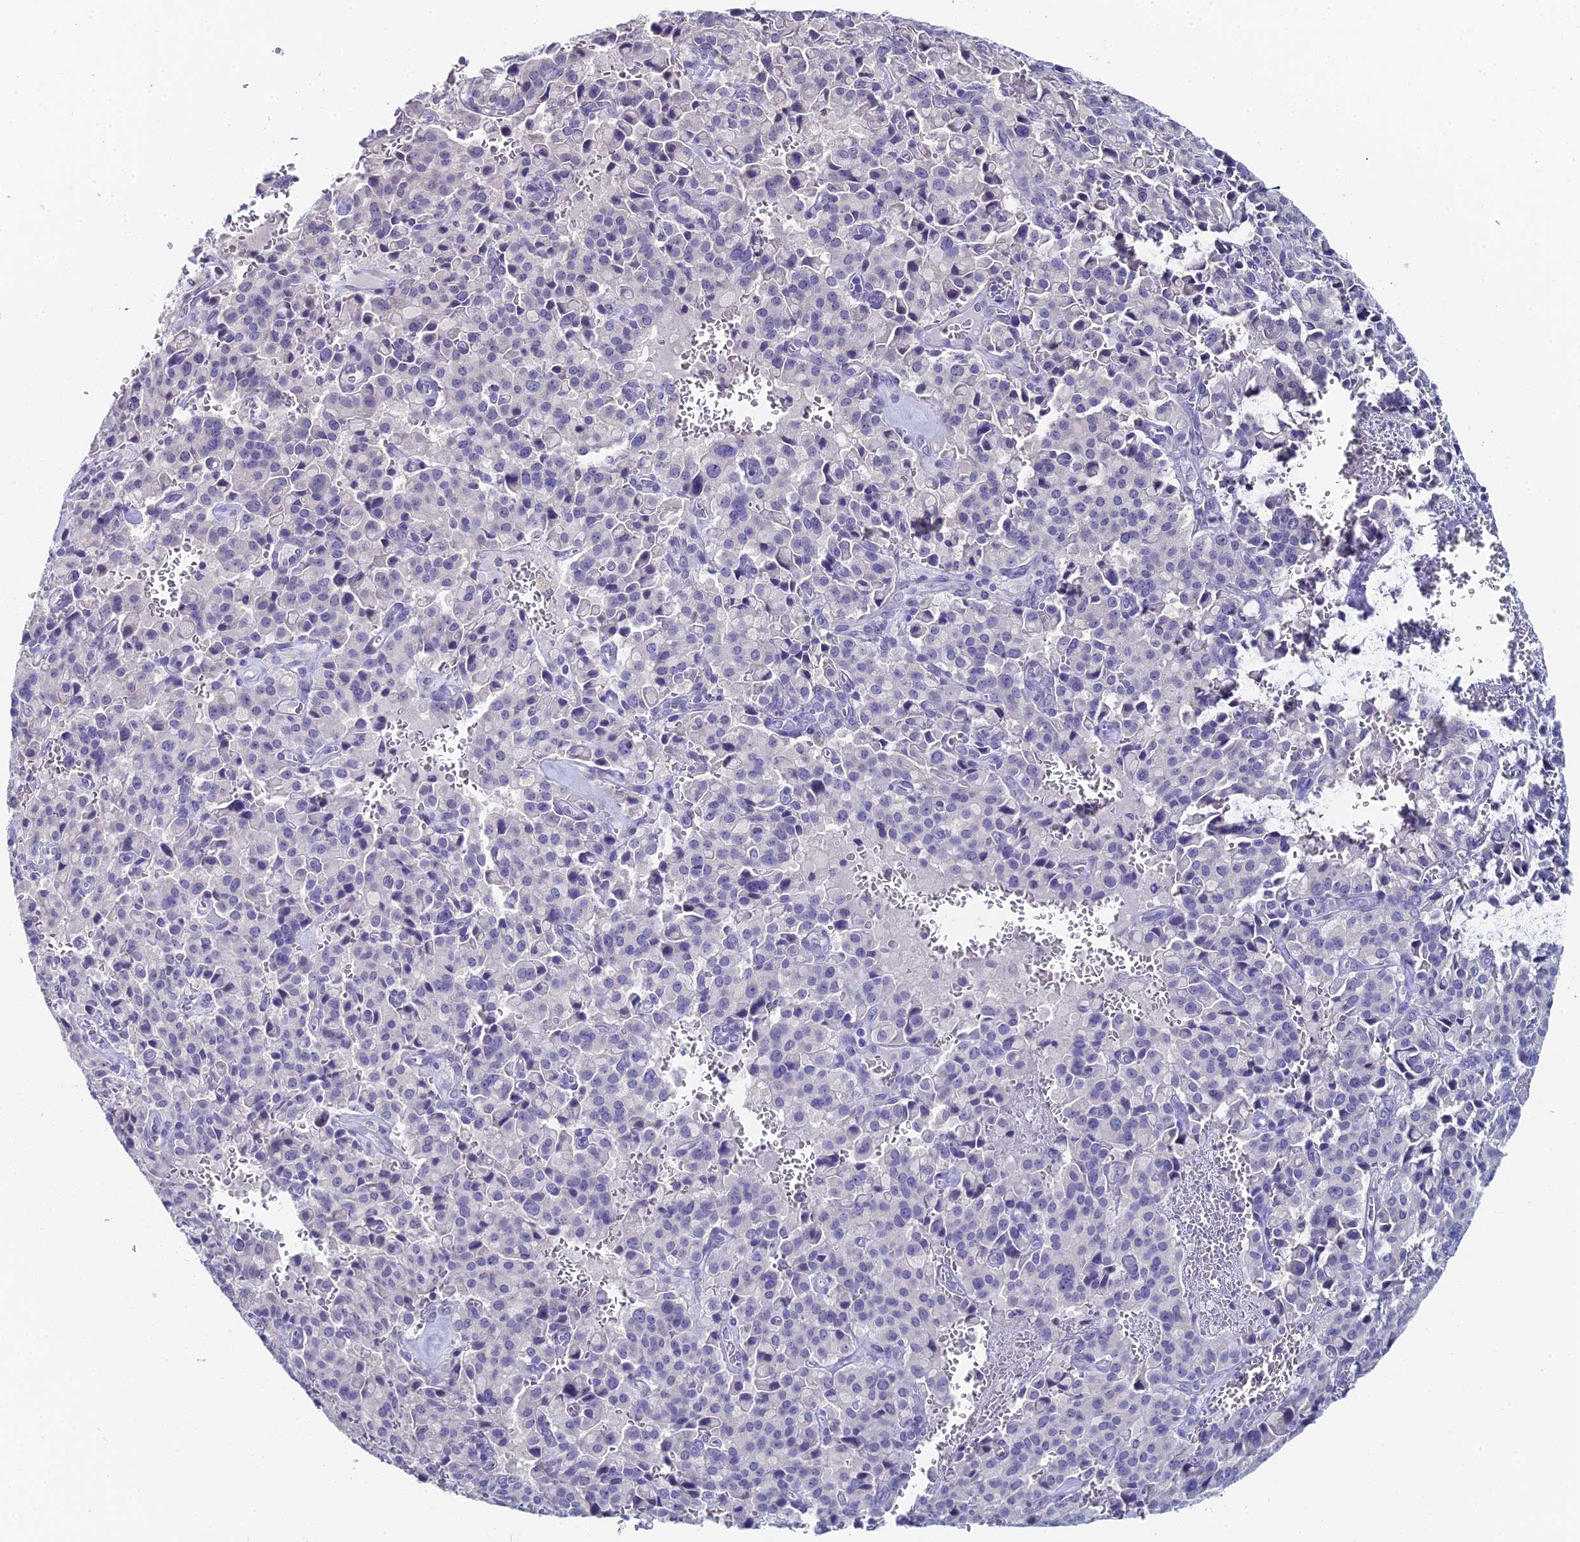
{"staining": {"intensity": "negative", "quantity": "none", "location": "none"}, "tissue": "pancreatic cancer", "cell_type": "Tumor cells", "image_type": "cancer", "snomed": [{"axis": "morphology", "description": "Adenocarcinoma, NOS"}, {"axis": "topography", "description": "Pancreas"}], "caption": "Pancreatic cancer stained for a protein using immunohistochemistry exhibits no staining tumor cells.", "gene": "PRR22", "patient": {"sex": "male", "age": 65}}